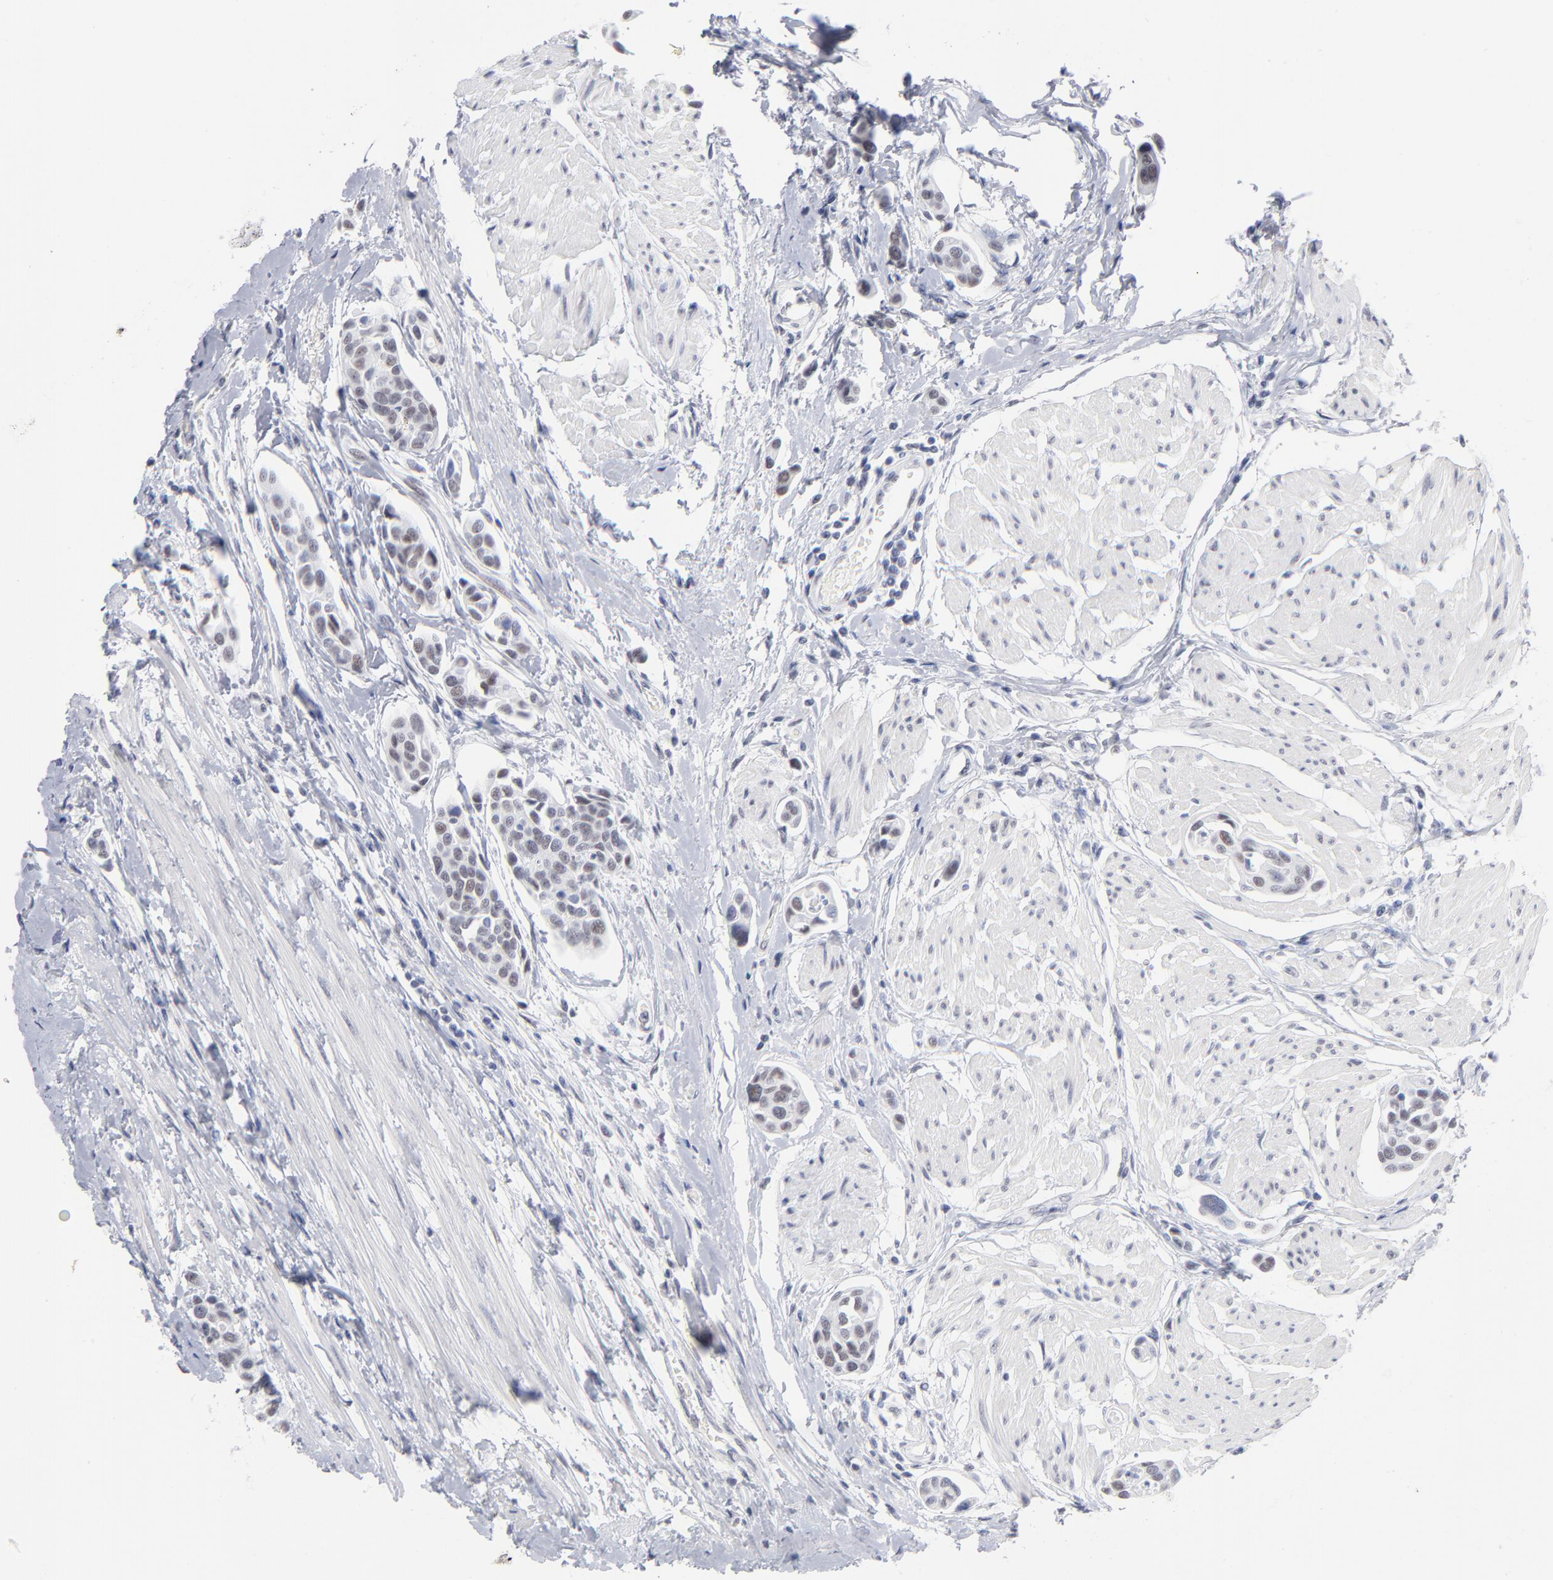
{"staining": {"intensity": "weak", "quantity": "25%-75%", "location": "nuclear"}, "tissue": "urothelial cancer", "cell_type": "Tumor cells", "image_type": "cancer", "snomed": [{"axis": "morphology", "description": "Urothelial carcinoma, High grade"}, {"axis": "topography", "description": "Urinary bladder"}], "caption": "Brown immunohistochemical staining in urothelial cancer displays weak nuclear staining in about 25%-75% of tumor cells. (DAB (3,3'-diaminobenzidine) IHC with brightfield microscopy, high magnification).", "gene": "SNRPB", "patient": {"sex": "male", "age": 78}}